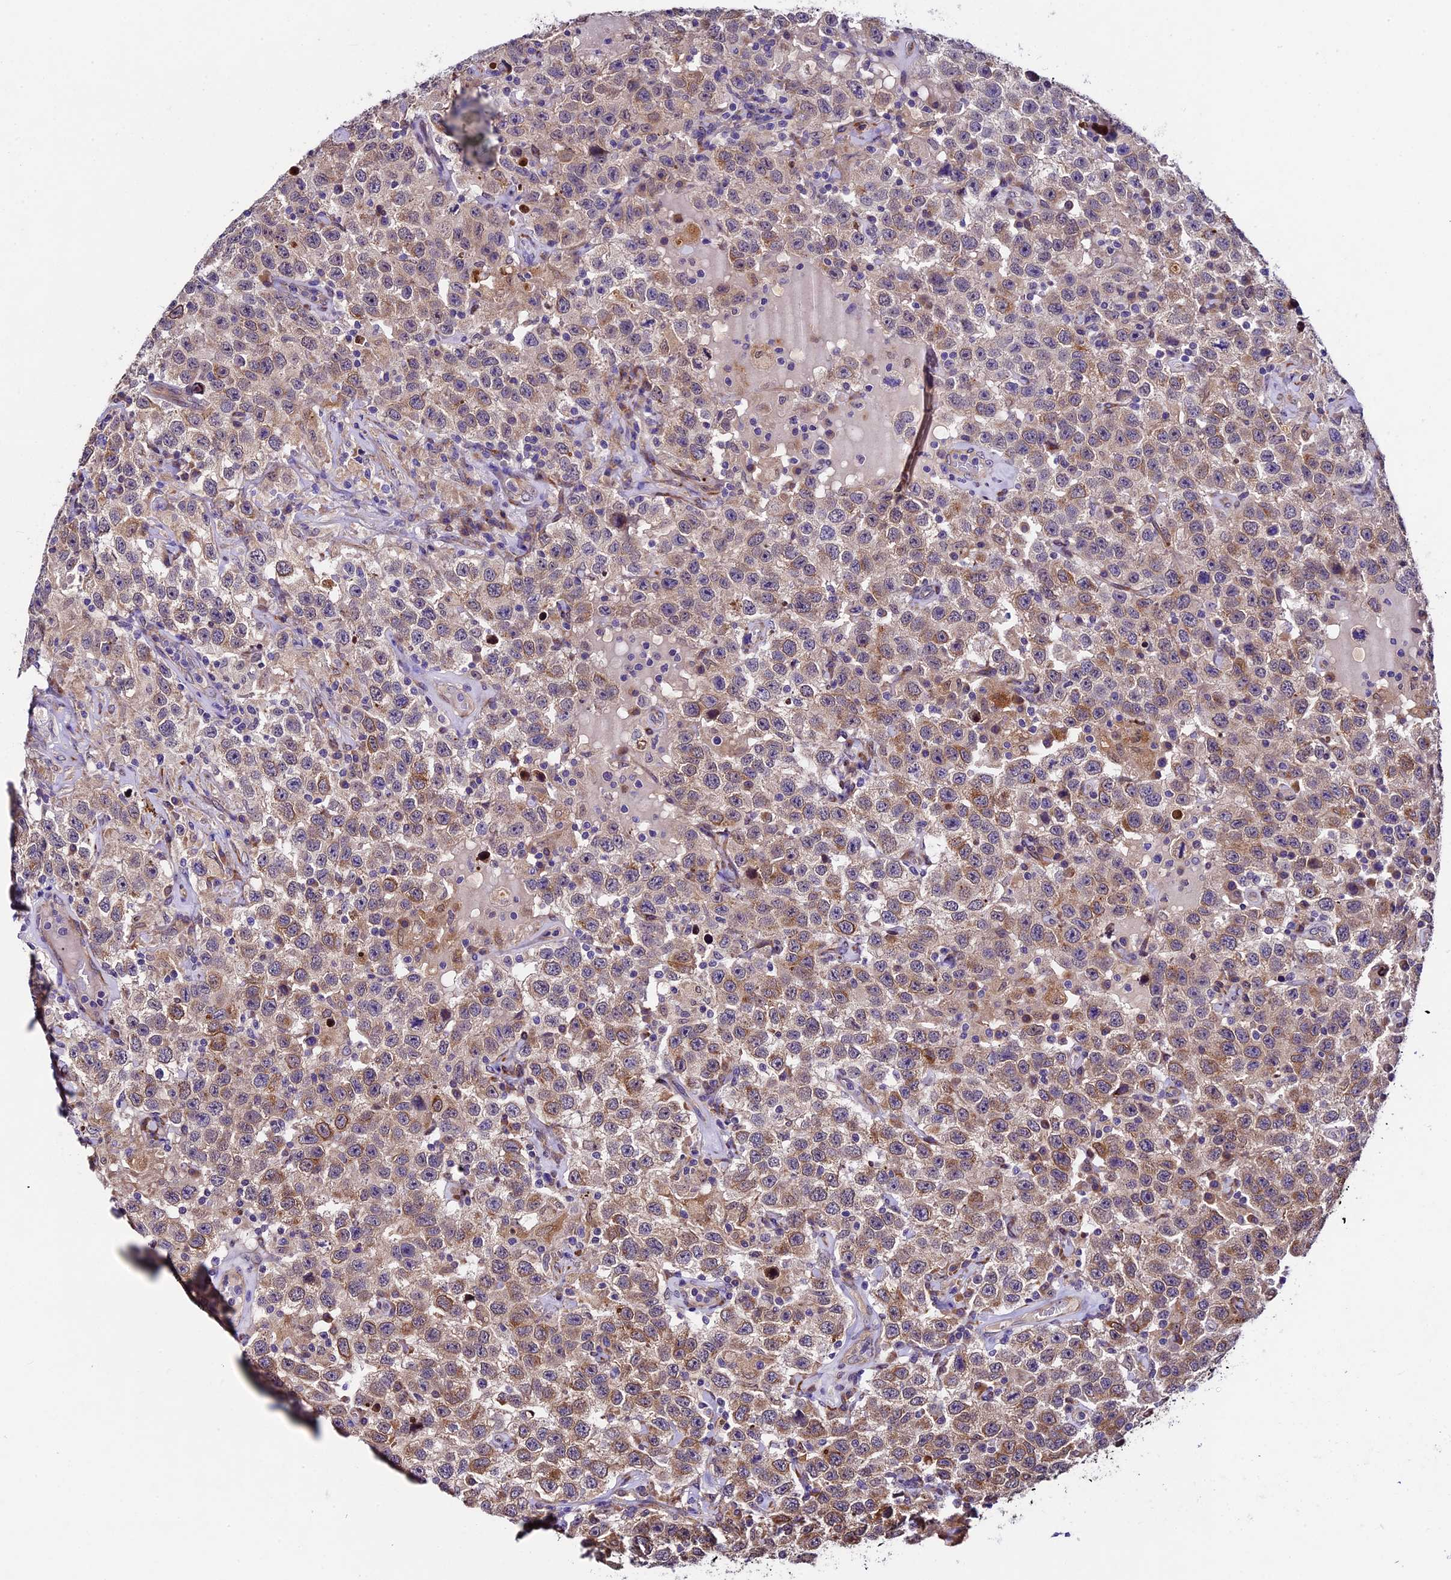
{"staining": {"intensity": "moderate", "quantity": ">75%", "location": "cytoplasmic/membranous"}, "tissue": "testis cancer", "cell_type": "Tumor cells", "image_type": "cancer", "snomed": [{"axis": "morphology", "description": "Seminoma, NOS"}, {"axis": "topography", "description": "Testis"}], "caption": "Immunohistochemical staining of testis cancer demonstrates moderate cytoplasmic/membranous protein expression in approximately >75% of tumor cells.", "gene": "LSM7", "patient": {"sex": "male", "age": 41}}